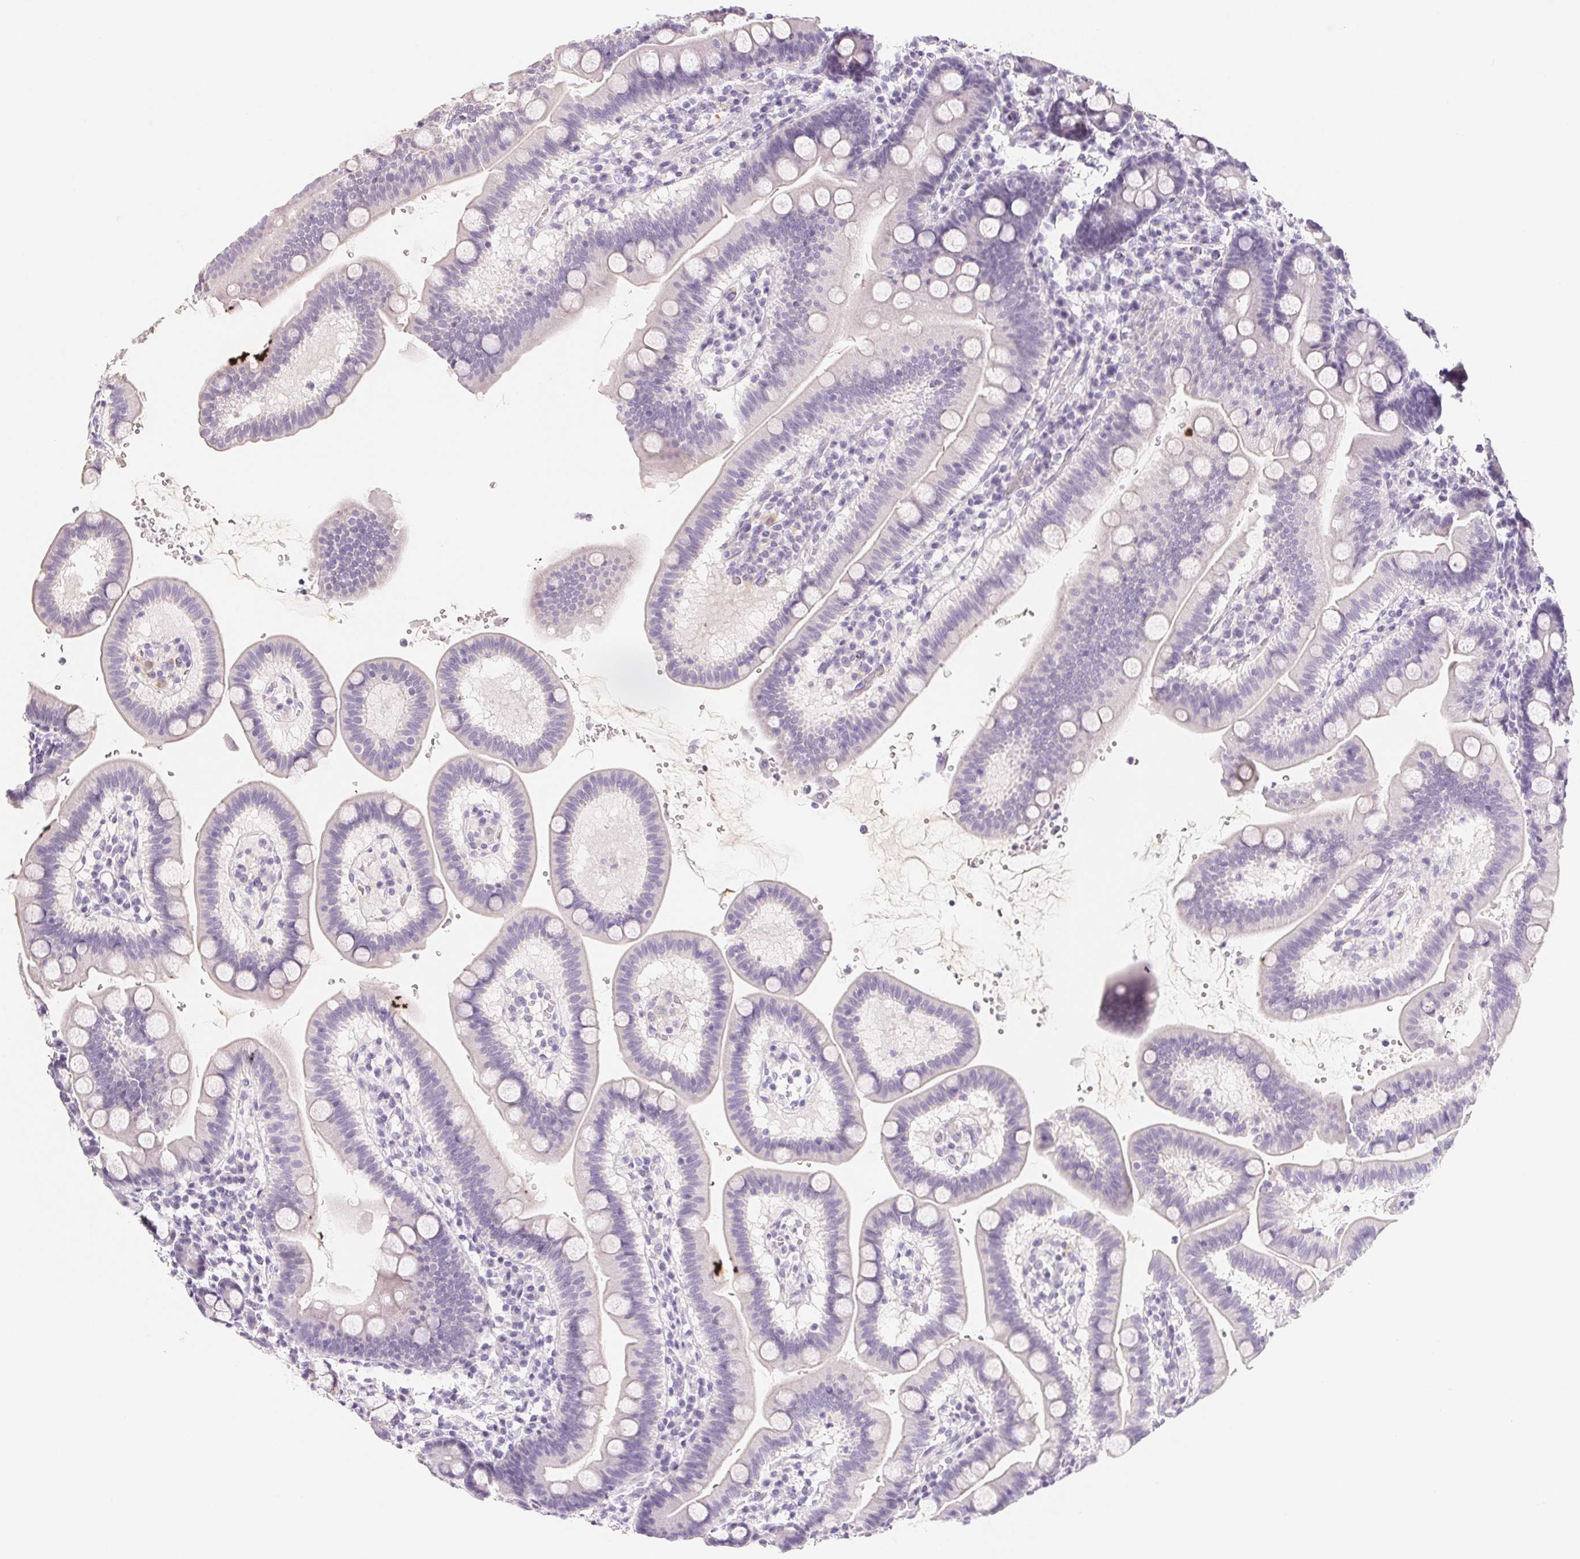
{"staining": {"intensity": "weak", "quantity": "<25%", "location": "cytoplasmic/membranous"}, "tissue": "duodenum", "cell_type": "Glandular cells", "image_type": "normal", "snomed": [{"axis": "morphology", "description": "Normal tissue, NOS"}, {"axis": "topography", "description": "Duodenum"}], "caption": "Glandular cells show no significant protein staining in benign duodenum.", "gene": "ACP3", "patient": {"sex": "male", "age": 59}}